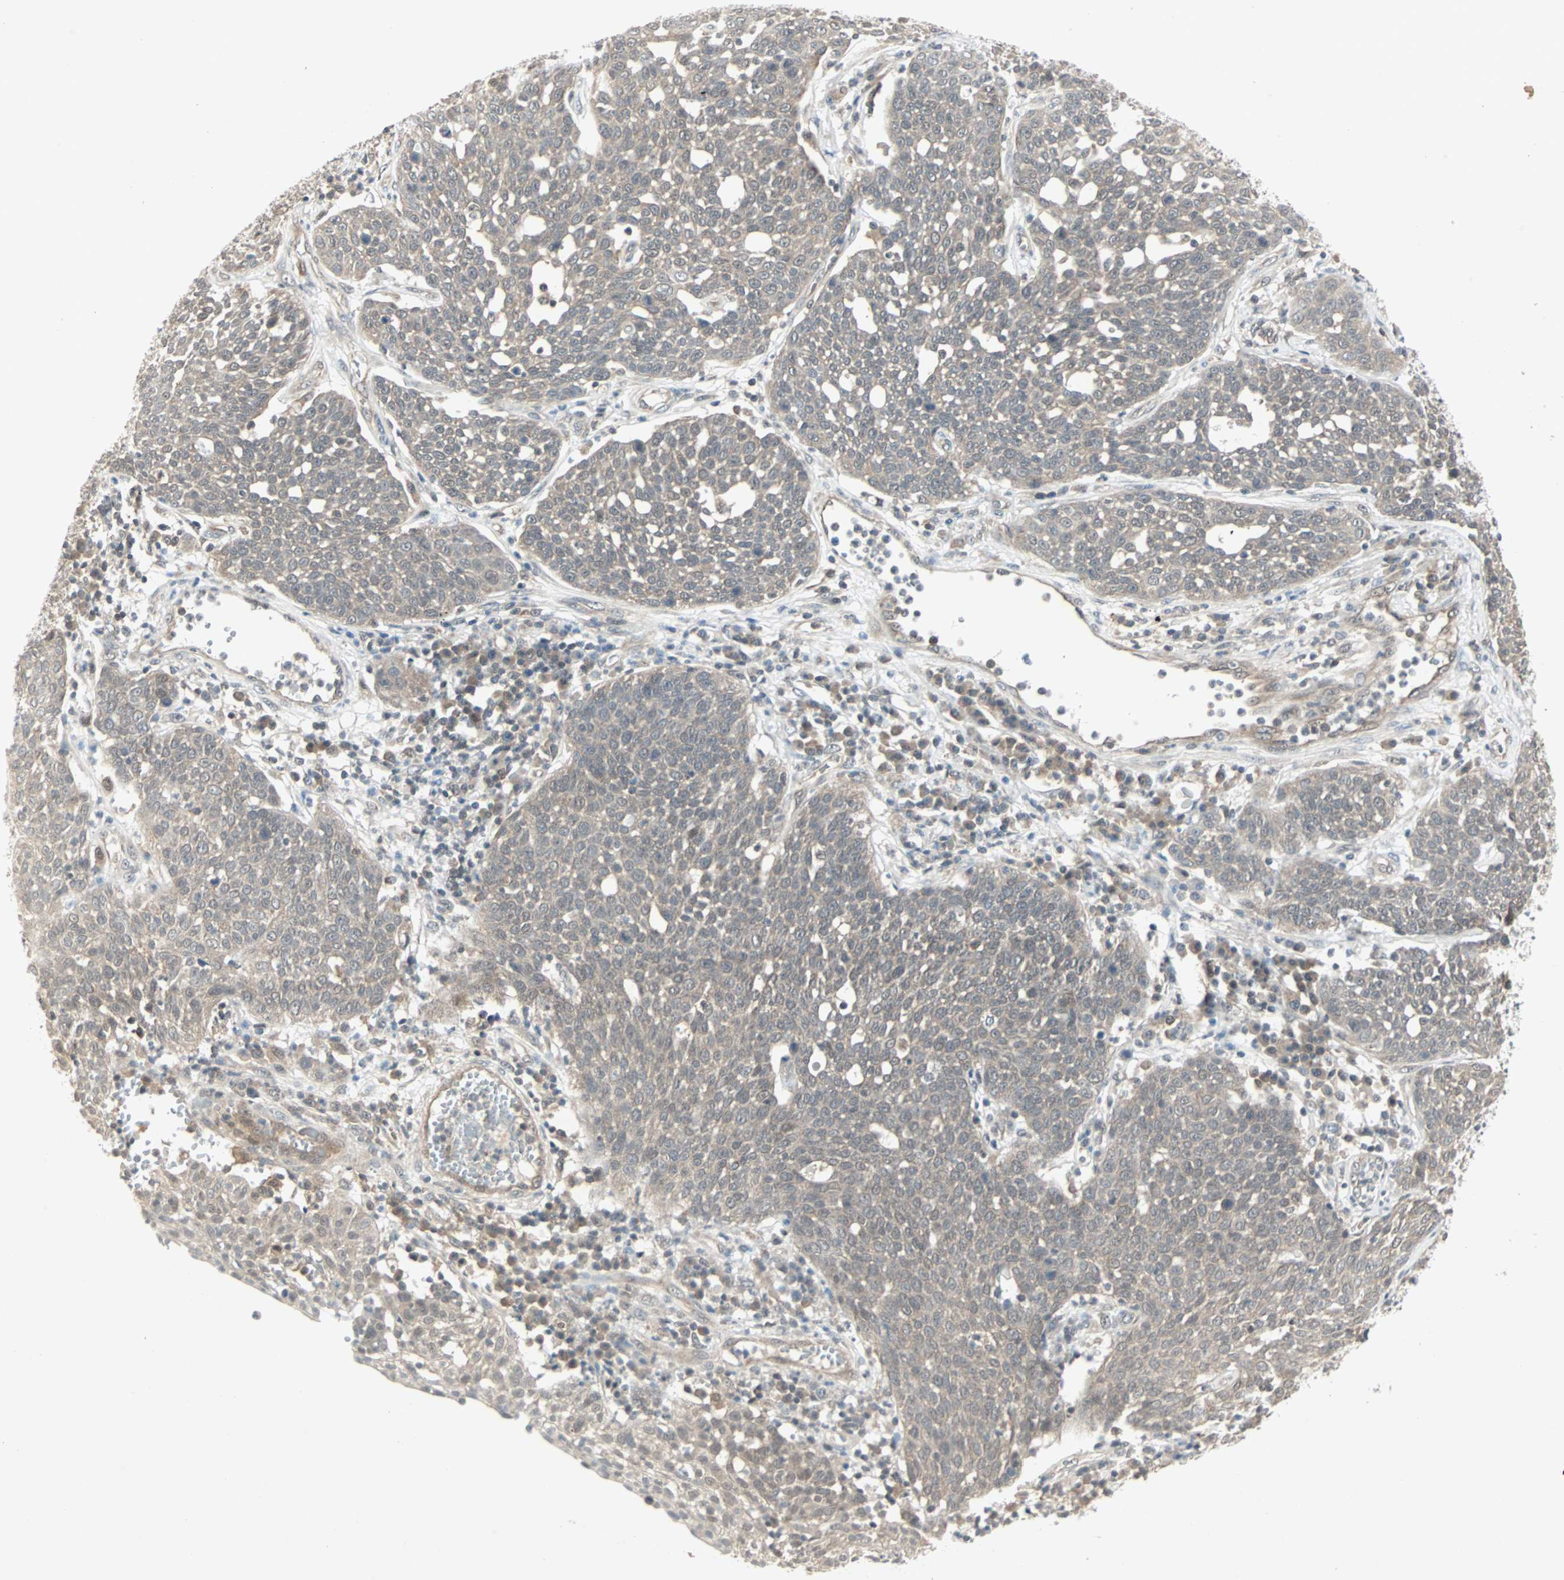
{"staining": {"intensity": "negative", "quantity": "none", "location": "none"}, "tissue": "cervical cancer", "cell_type": "Tumor cells", "image_type": "cancer", "snomed": [{"axis": "morphology", "description": "Squamous cell carcinoma, NOS"}, {"axis": "topography", "description": "Cervix"}], "caption": "Cervical squamous cell carcinoma stained for a protein using immunohistochemistry exhibits no staining tumor cells.", "gene": "PTPA", "patient": {"sex": "female", "age": 34}}